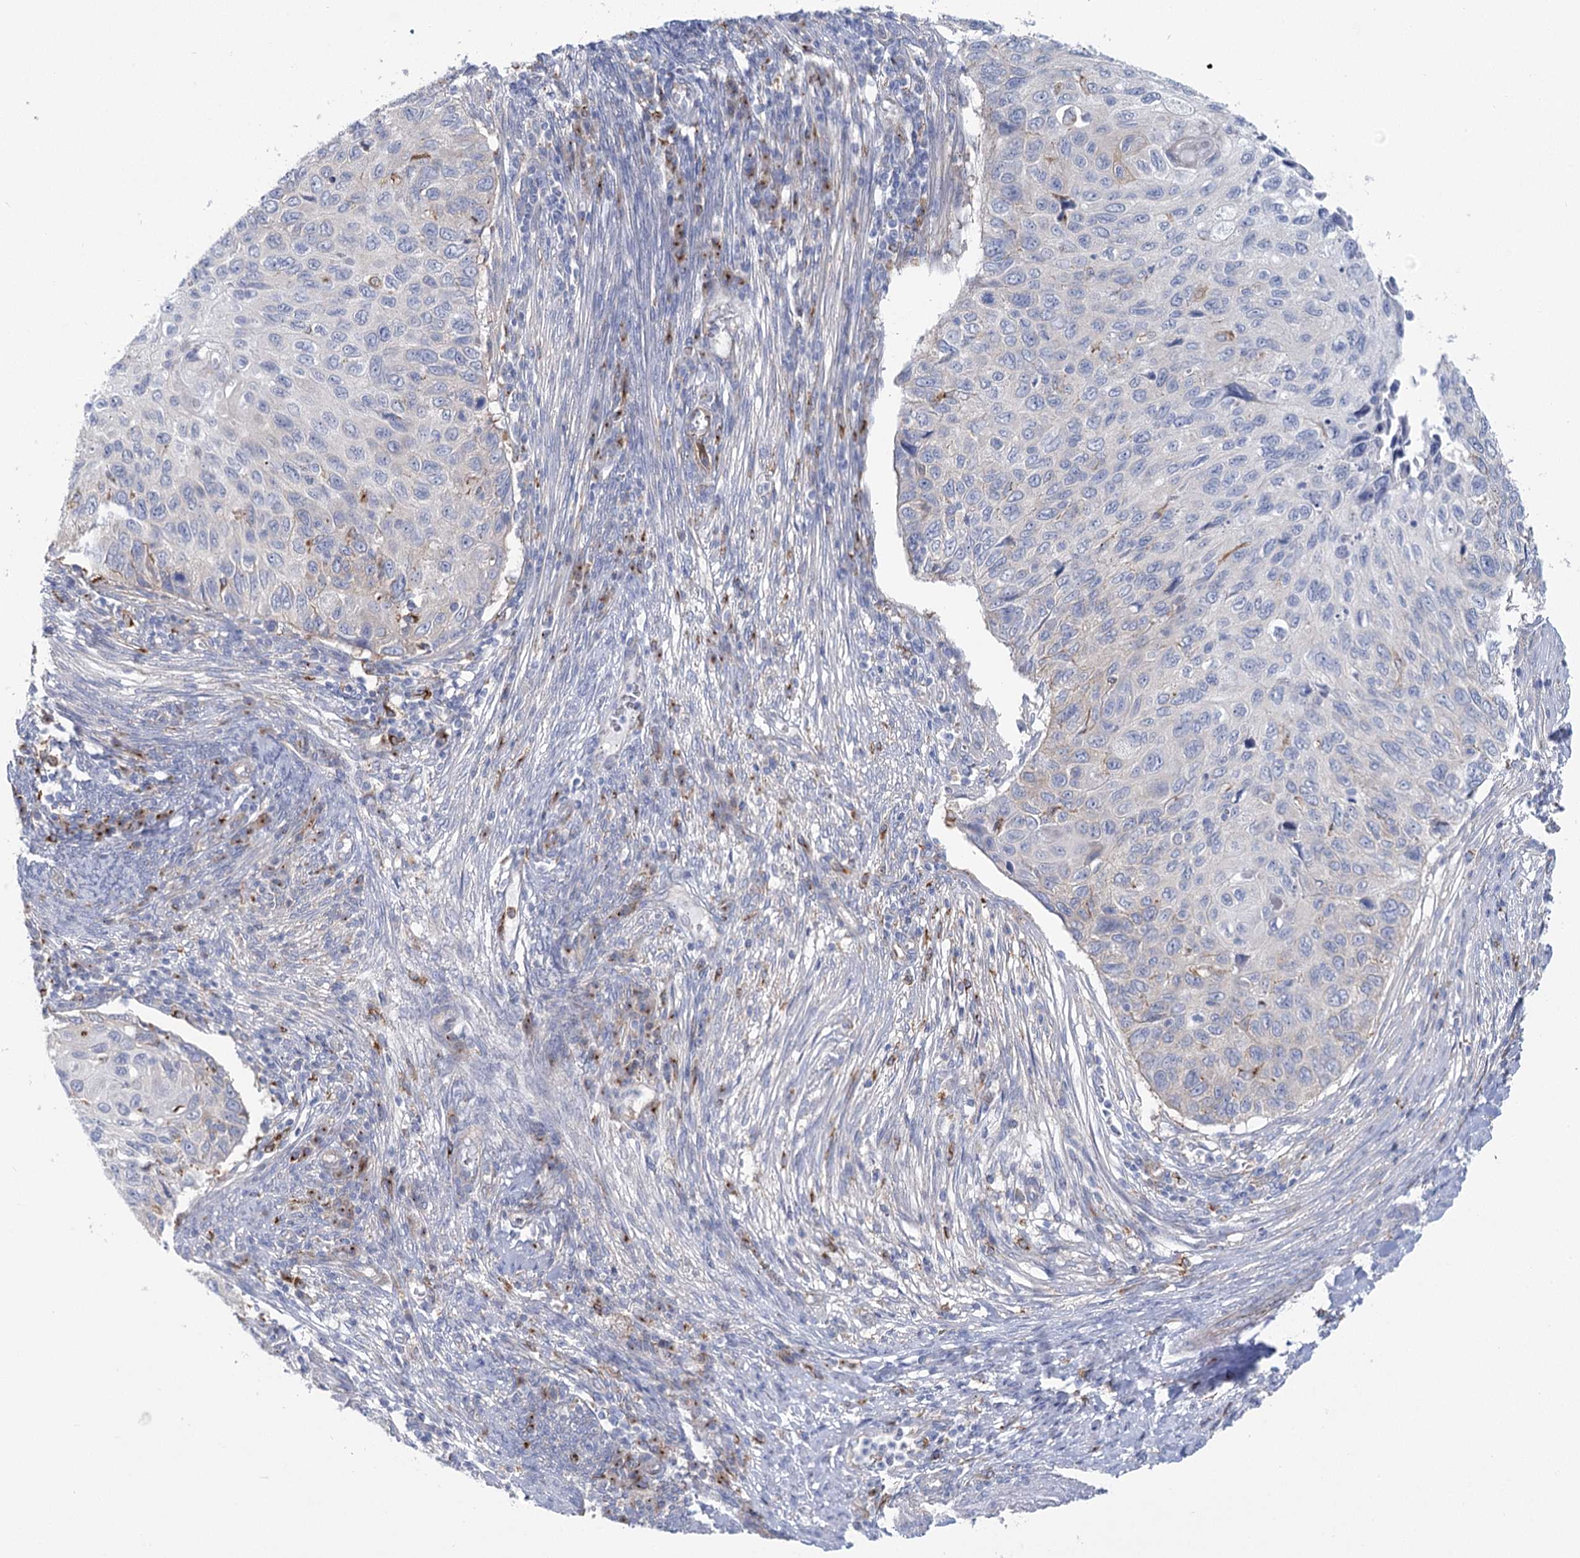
{"staining": {"intensity": "negative", "quantity": "none", "location": "none"}, "tissue": "cervical cancer", "cell_type": "Tumor cells", "image_type": "cancer", "snomed": [{"axis": "morphology", "description": "Squamous cell carcinoma, NOS"}, {"axis": "topography", "description": "Cervix"}], "caption": "Cervical cancer (squamous cell carcinoma) stained for a protein using immunohistochemistry (IHC) displays no staining tumor cells.", "gene": "CCDC88A", "patient": {"sex": "female", "age": 70}}